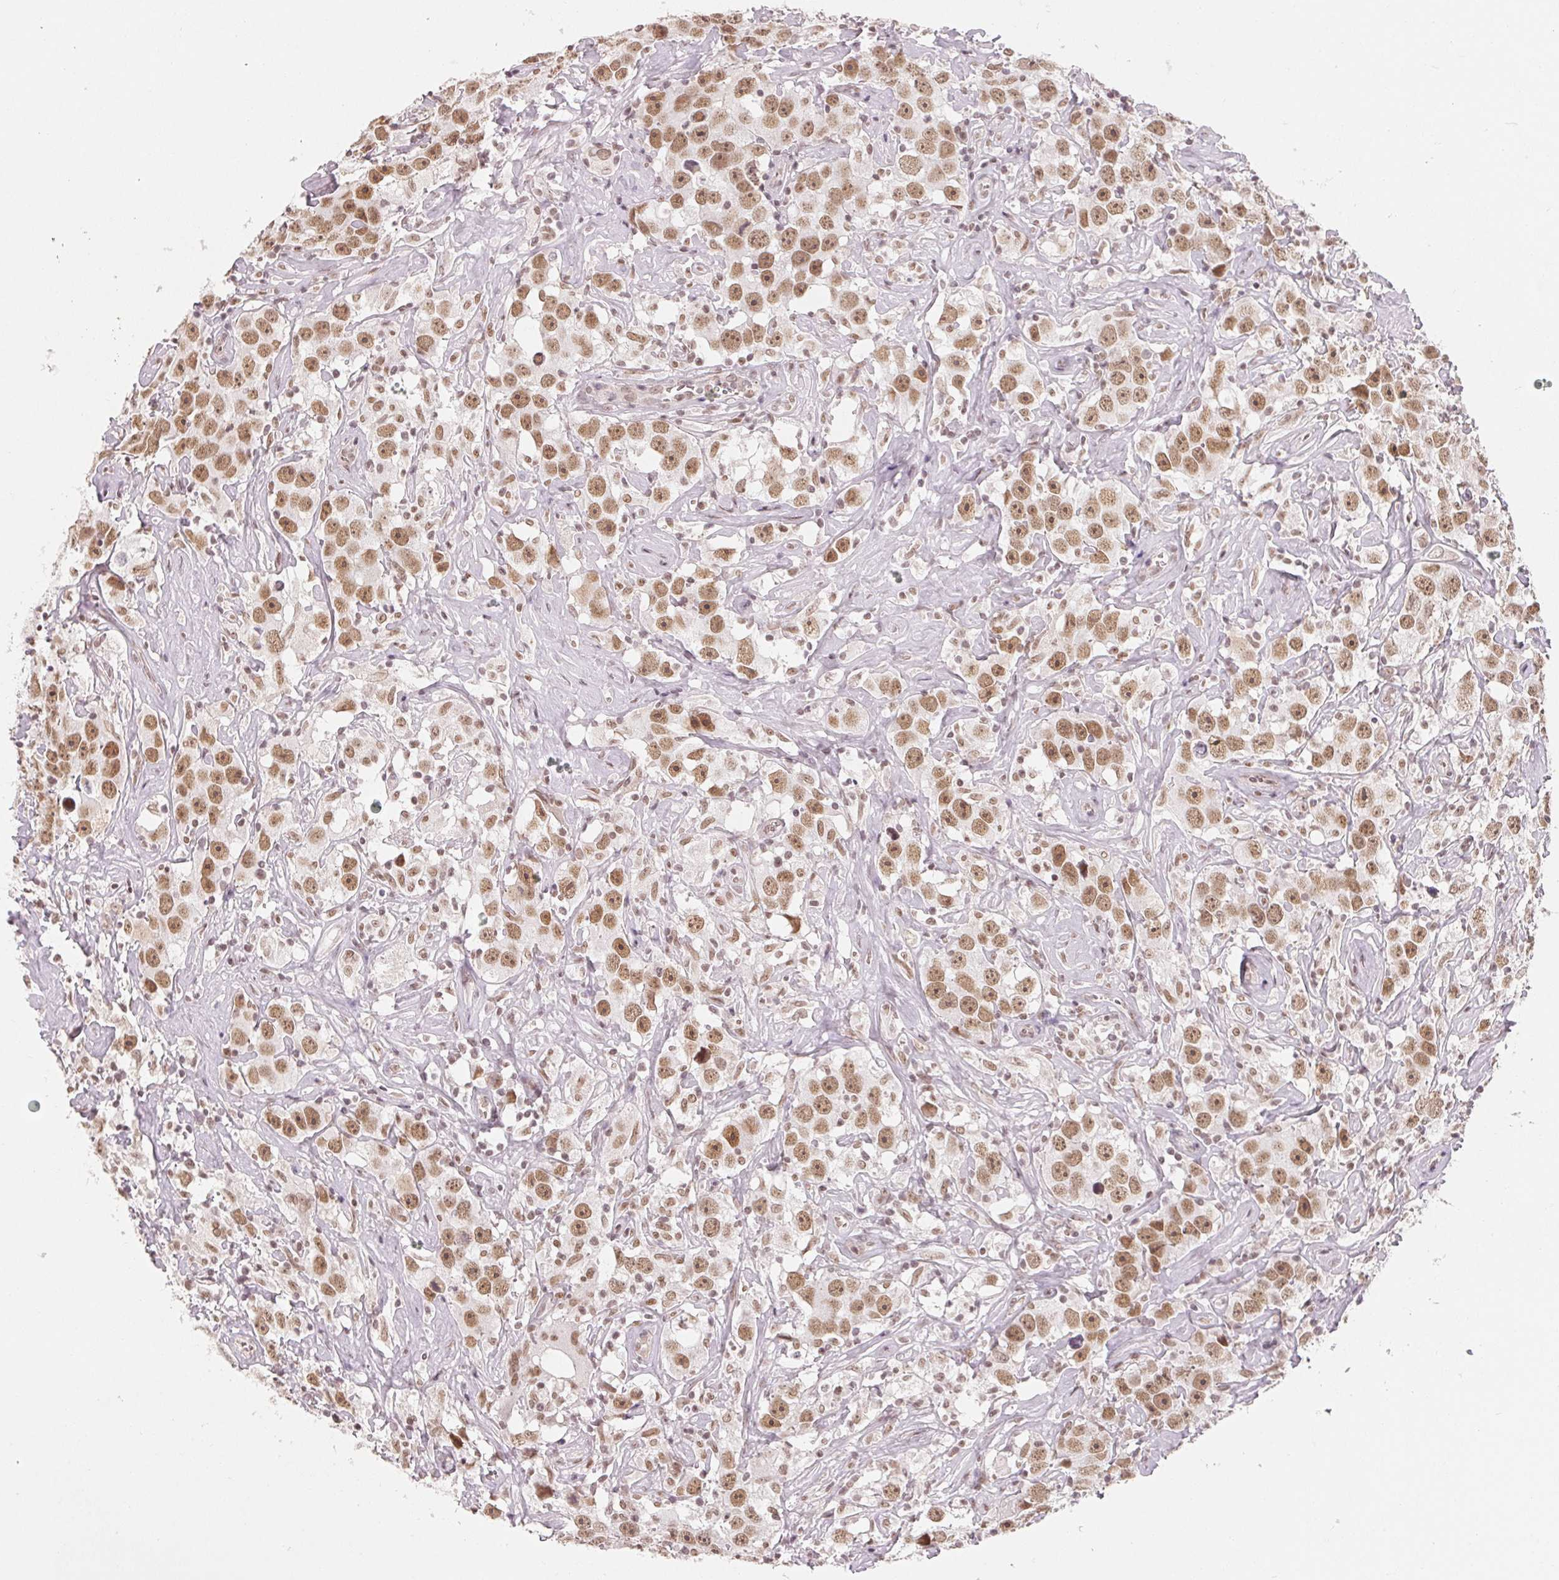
{"staining": {"intensity": "moderate", "quantity": ">75%", "location": "nuclear"}, "tissue": "testis cancer", "cell_type": "Tumor cells", "image_type": "cancer", "snomed": [{"axis": "morphology", "description": "Seminoma, NOS"}, {"axis": "topography", "description": "Testis"}], "caption": "The photomicrograph shows a brown stain indicating the presence of a protein in the nuclear of tumor cells in testis seminoma.", "gene": "NXF3", "patient": {"sex": "male", "age": 49}}